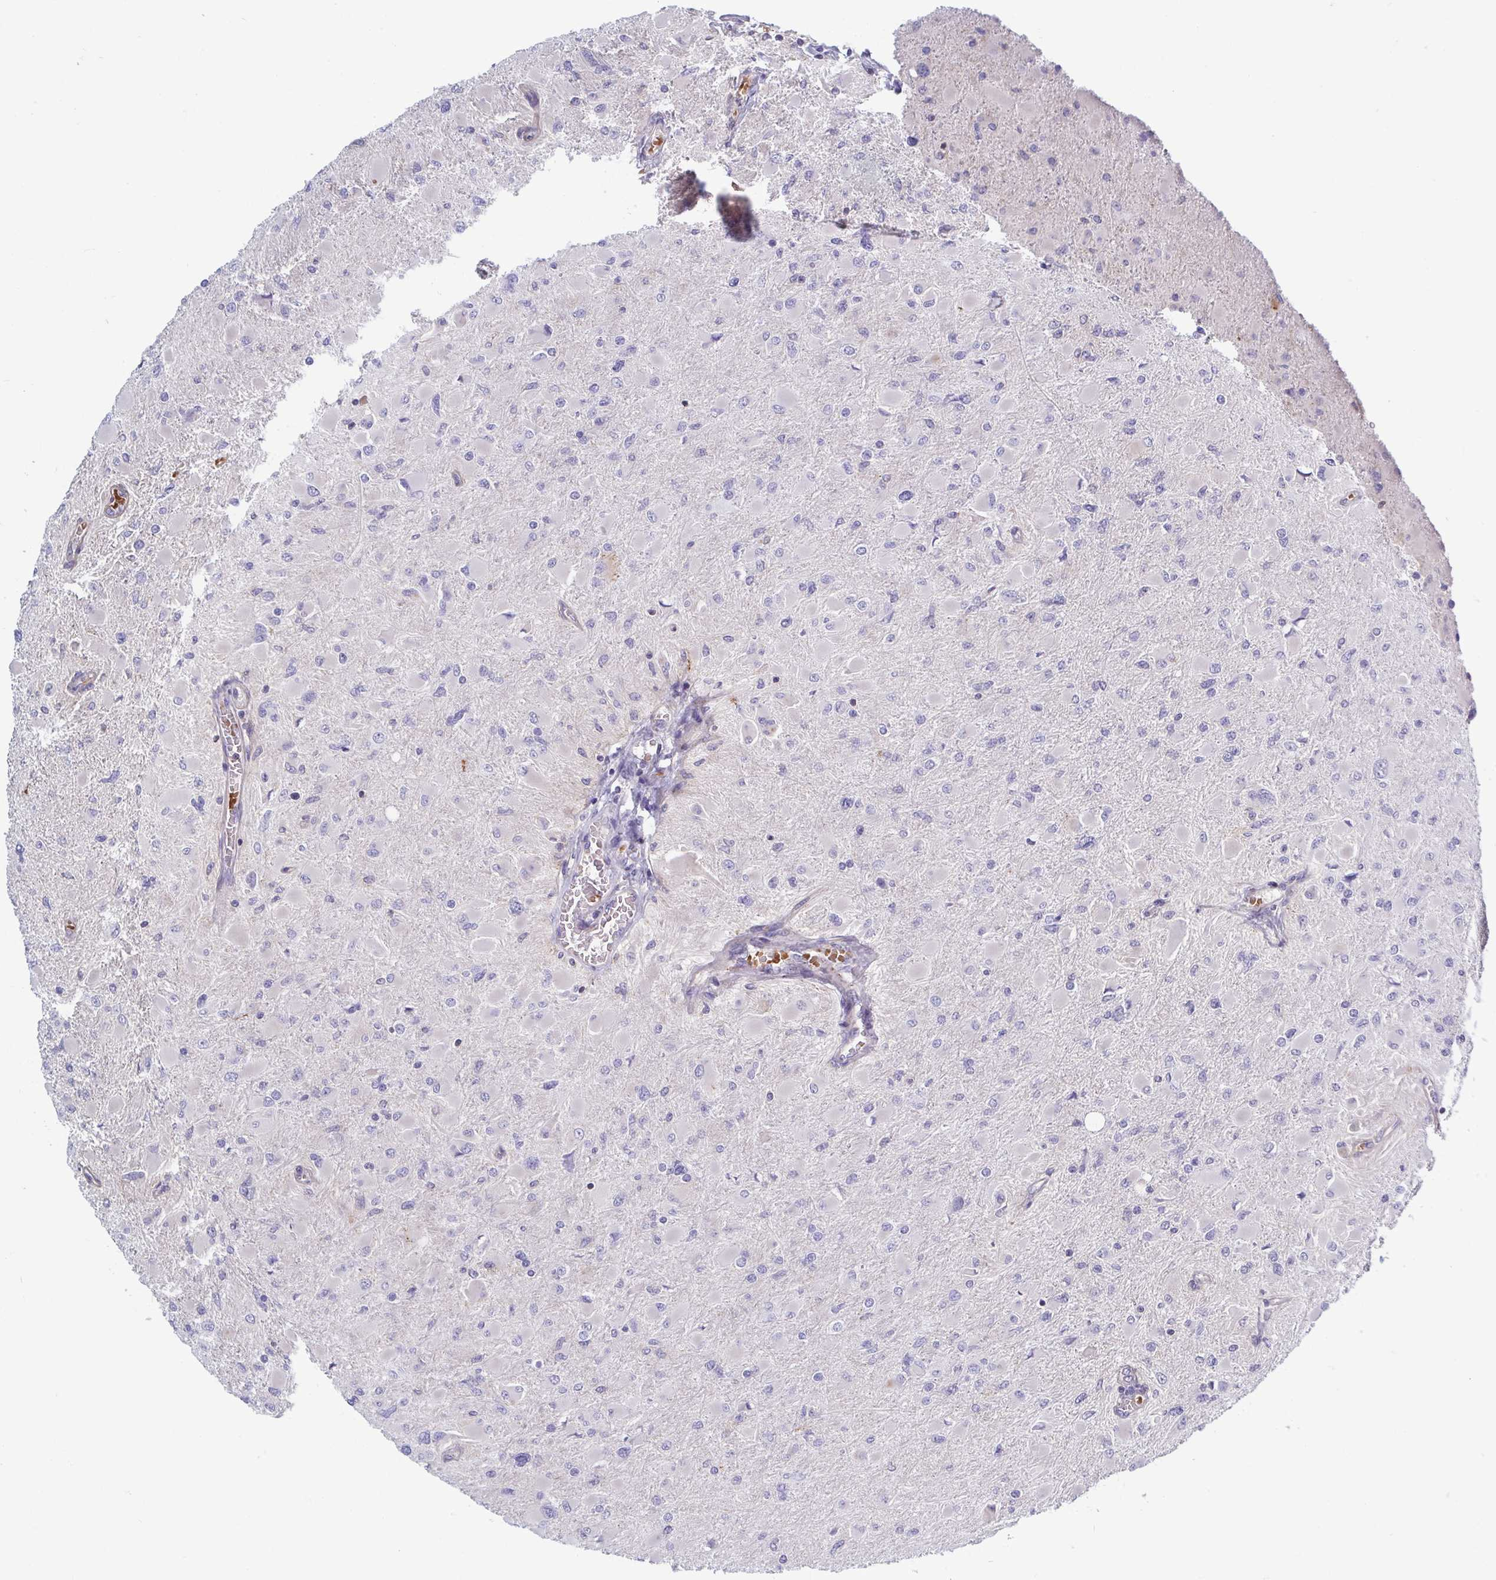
{"staining": {"intensity": "negative", "quantity": "none", "location": "none"}, "tissue": "glioma", "cell_type": "Tumor cells", "image_type": "cancer", "snomed": [{"axis": "morphology", "description": "Glioma, malignant, High grade"}, {"axis": "topography", "description": "Cerebral cortex"}], "caption": "IHC of human malignant high-grade glioma shows no positivity in tumor cells. Brightfield microscopy of immunohistochemistry (IHC) stained with DAB (brown) and hematoxylin (blue), captured at high magnification.", "gene": "LRRC38", "patient": {"sex": "female", "age": 36}}